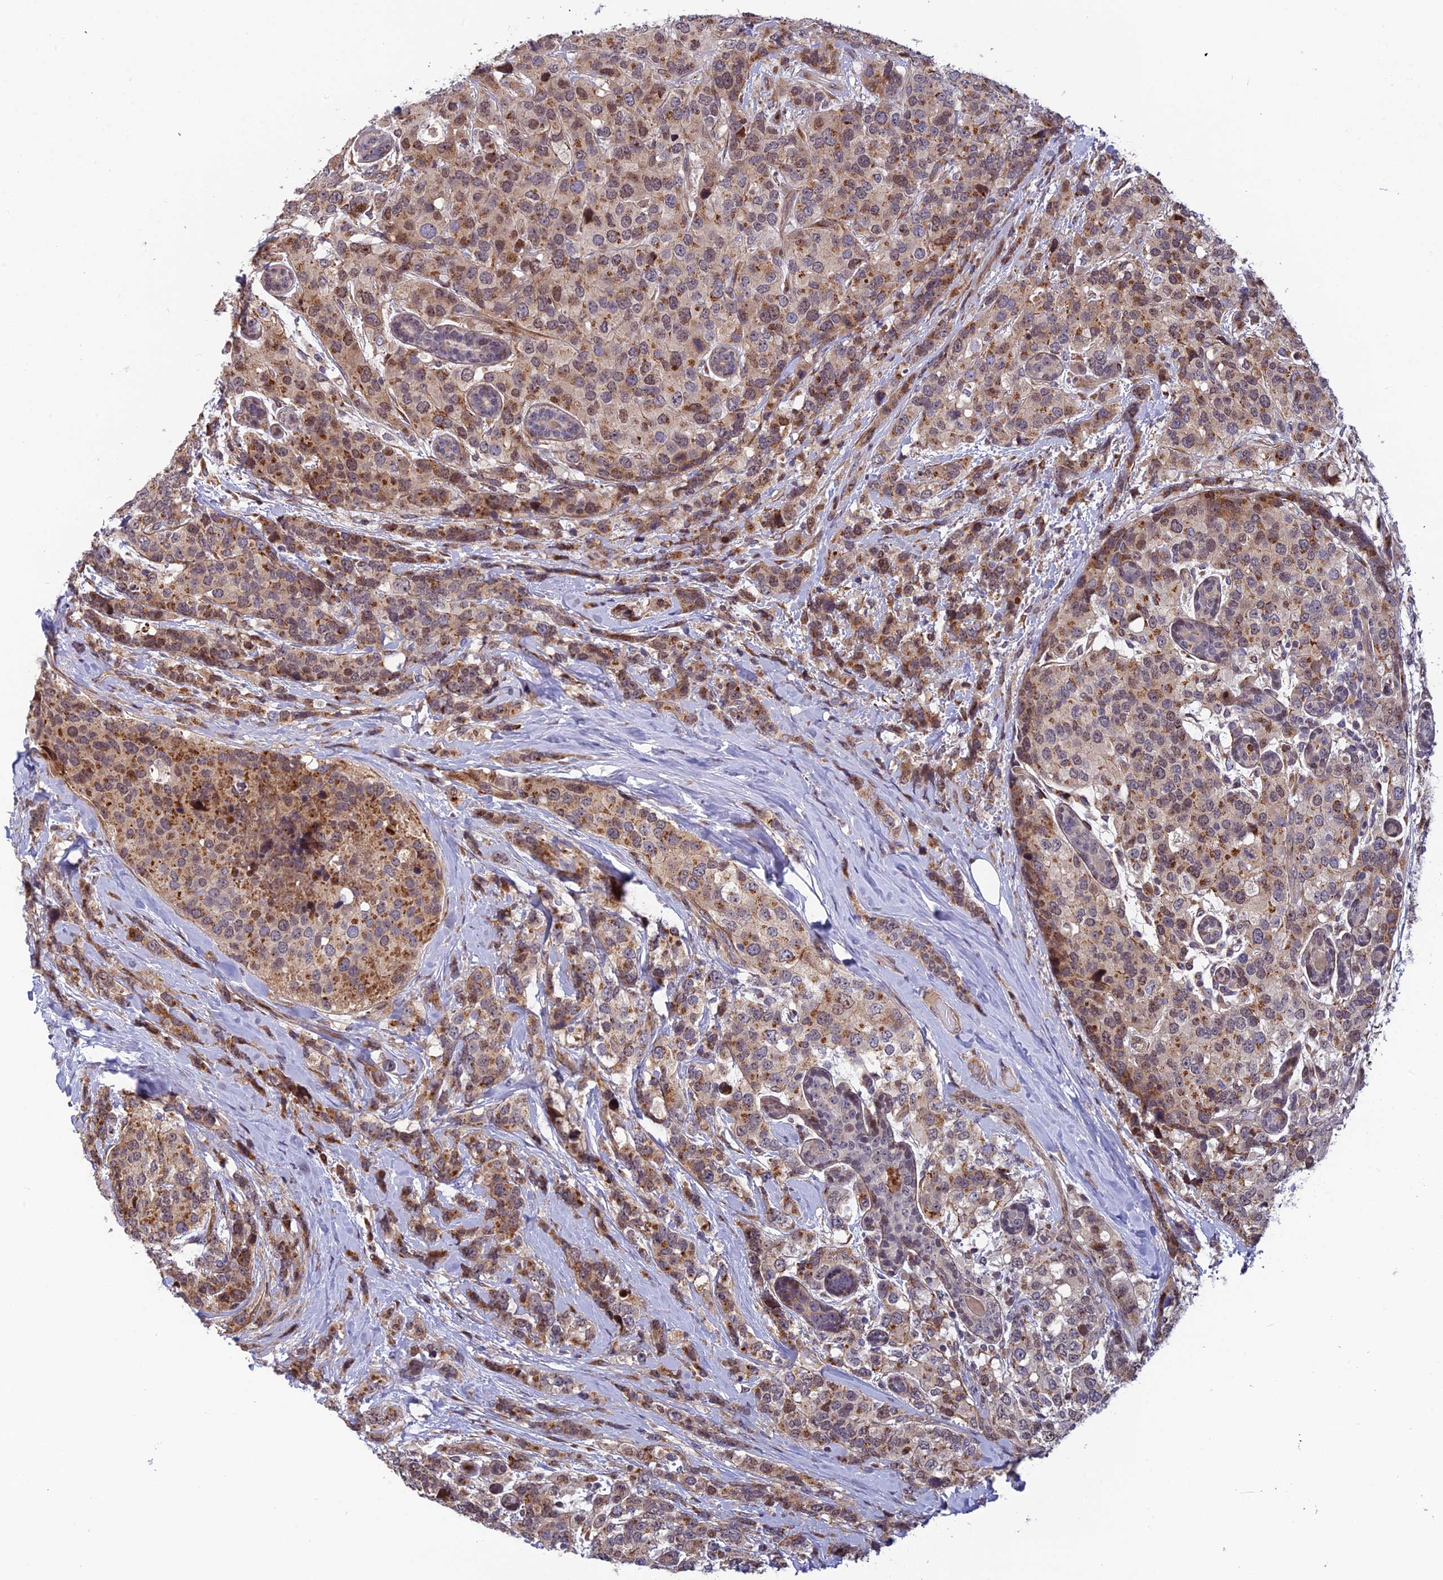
{"staining": {"intensity": "moderate", "quantity": ">75%", "location": "cytoplasmic/membranous,nuclear"}, "tissue": "breast cancer", "cell_type": "Tumor cells", "image_type": "cancer", "snomed": [{"axis": "morphology", "description": "Lobular carcinoma"}, {"axis": "topography", "description": "Breast"}], "caption": "Immunohistochemical staining of breast lobular carcinoma shows medium levels of moderate cytoplasmic/membranous and nuclear protein positivity in about >75% of tumor cells.", "gene": "SMIM7", "patient": {"sex": "female", "age": 59}}